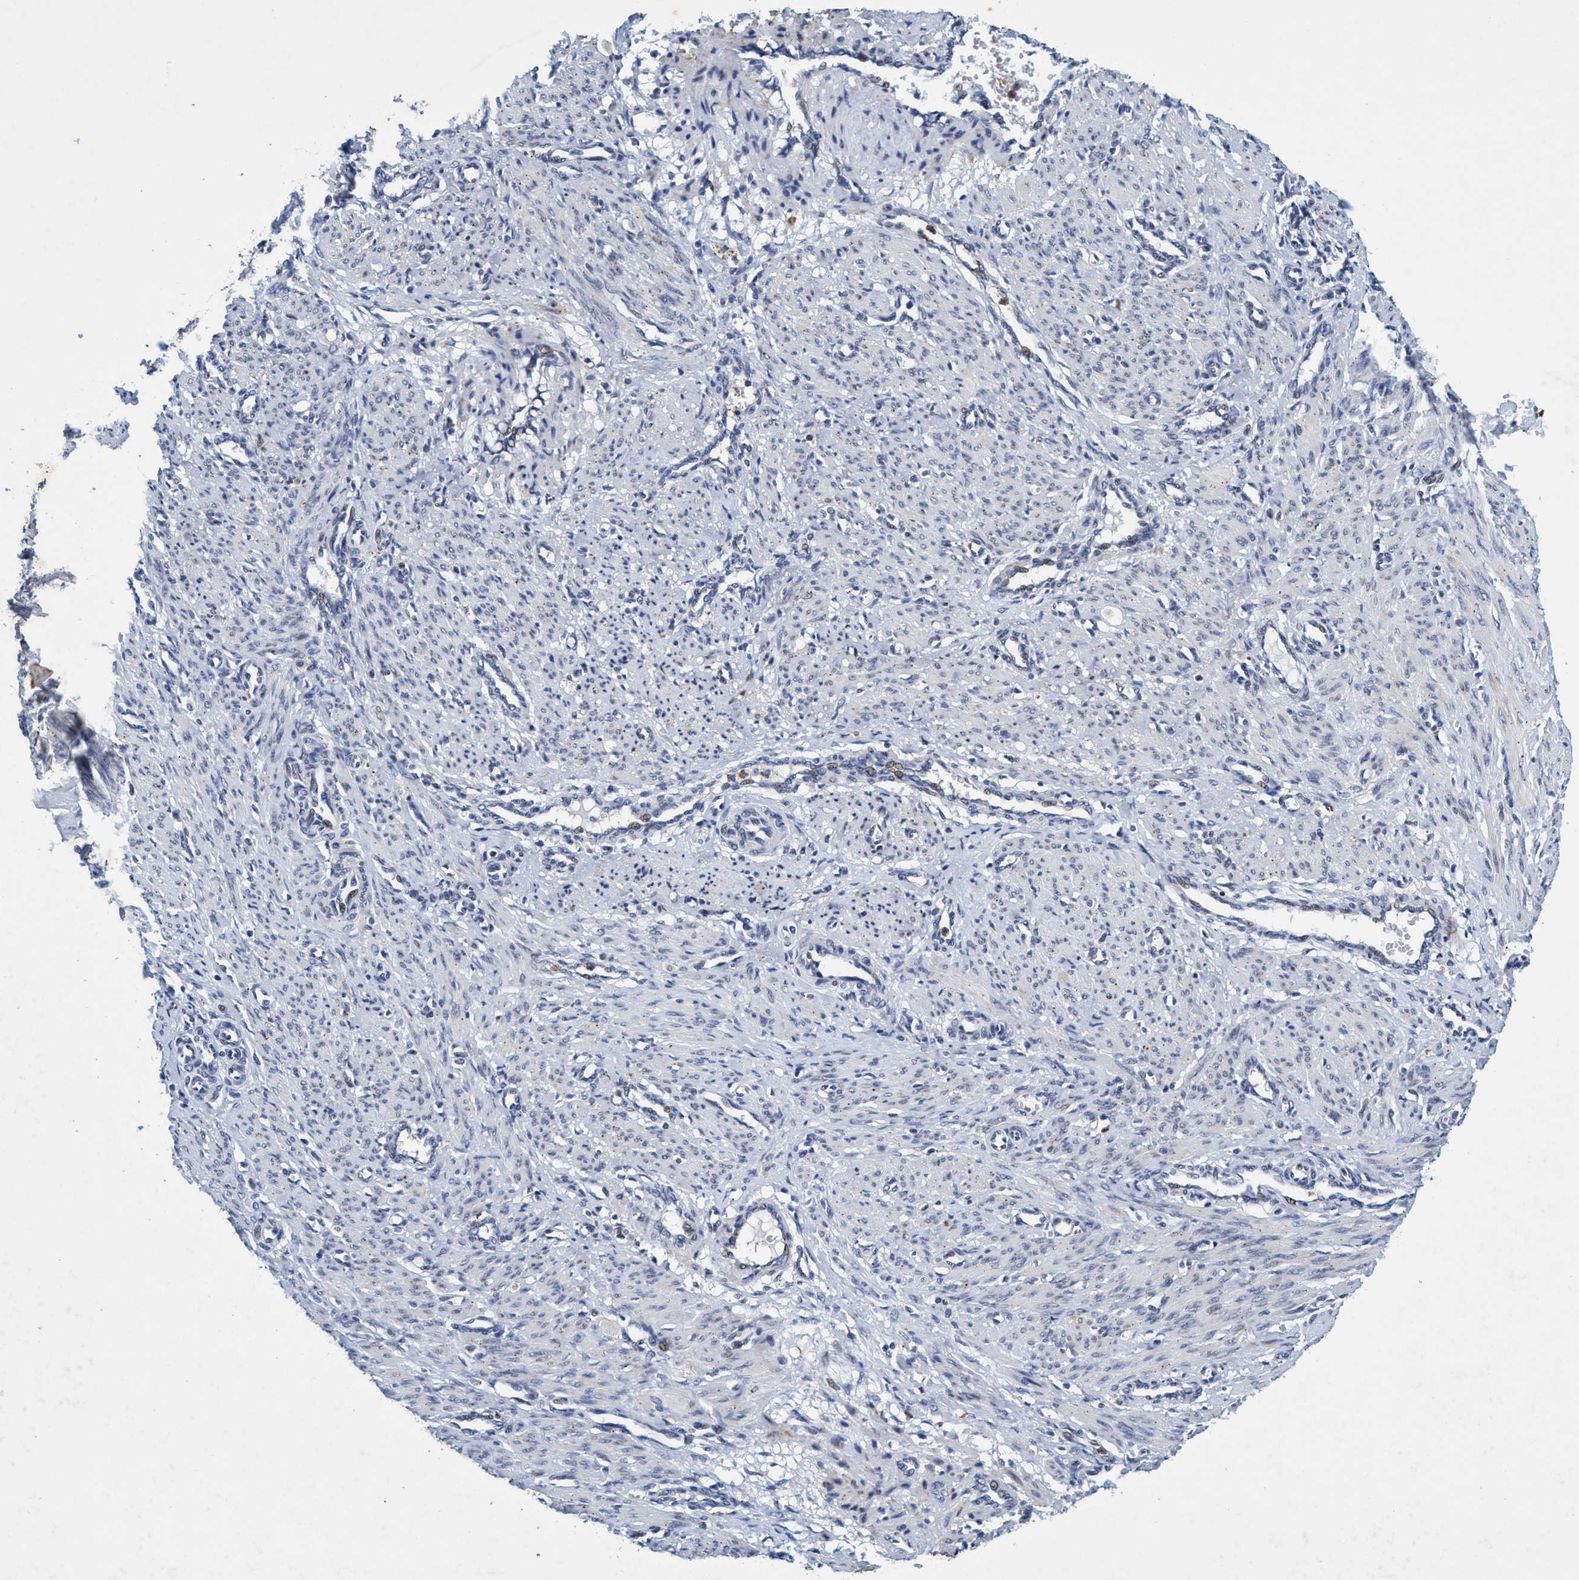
{"staining": {"intensity": "weak", "quantity": "25%-75%", "location": "cytoplasmic/membranous"}, "tissue": "smooth muscle", "cell_type": "Smooth muscle cells", "image_type": "normal", "snomed": [{"axis": "morphology", "description": "Normal tissue, NOS"}, {"axis": "topography", "description": "Endometrium"}], "caption": "Protein analysis of normal smooth muscle reveals weak cytoplasmic/membranous expression in about 25%-75% of smooth muscle cells. Nuclei are stained in blue.", "gene": "GRB14", "patient": {"sex": "female", "age": 33}}